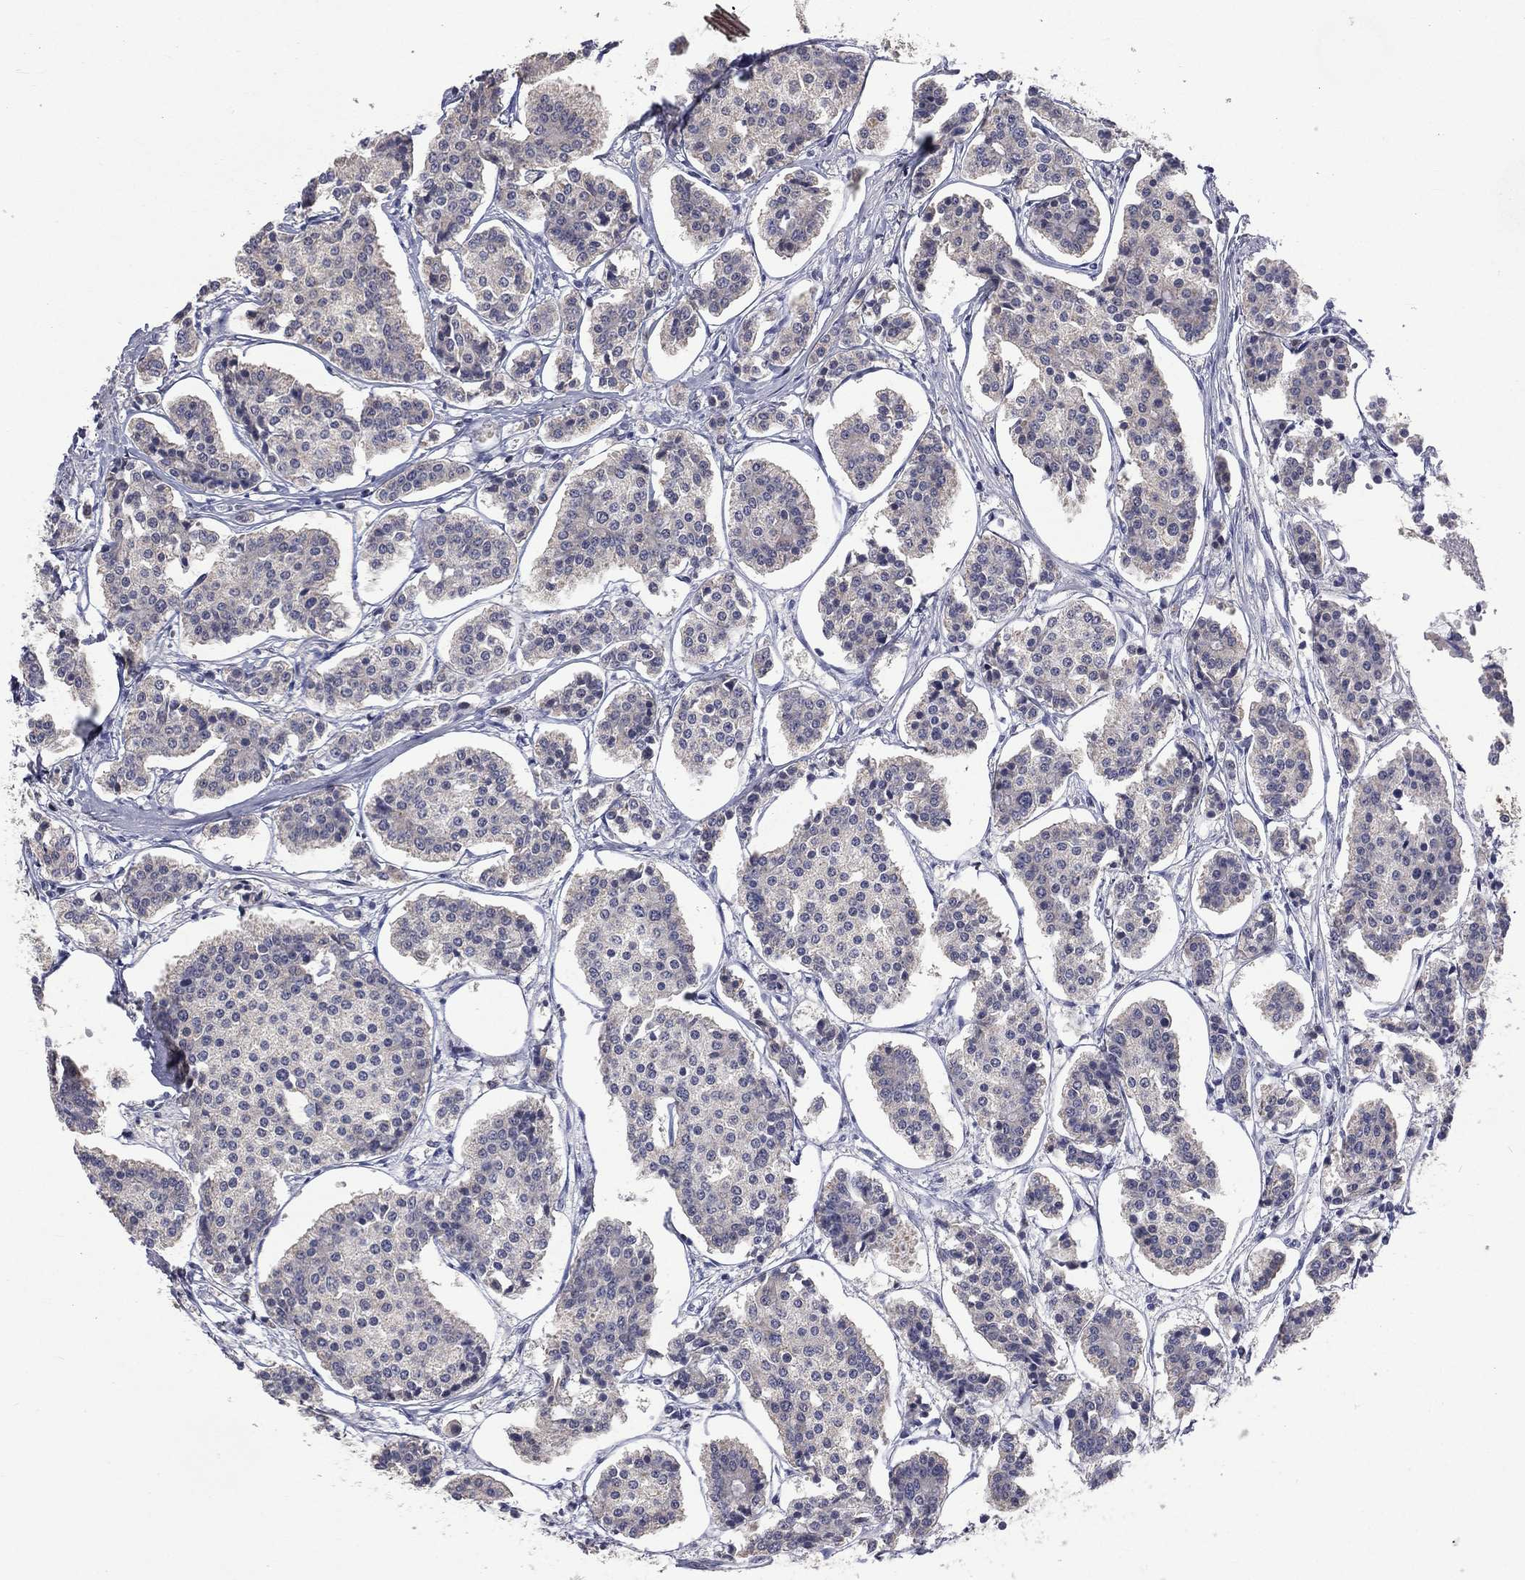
{"staining": {"intensity": "negative", "quantity": "none", "location": "none"}, "tissue": "carcinoid", "cell_type": "Tumor cells", "image_type": "cancer", "snomed": [{"axis": "morphology", "description": "Carcinoid, malignant, NOS"}, {"axis": "topography", "description": "Small intestine"}], "caption": "Malignant carcinoid was stained to show a protein in brown. There is no significant staining in tumor cells.", "gene": "DMKN", "patient": {"sex": "female", "age": 65}}